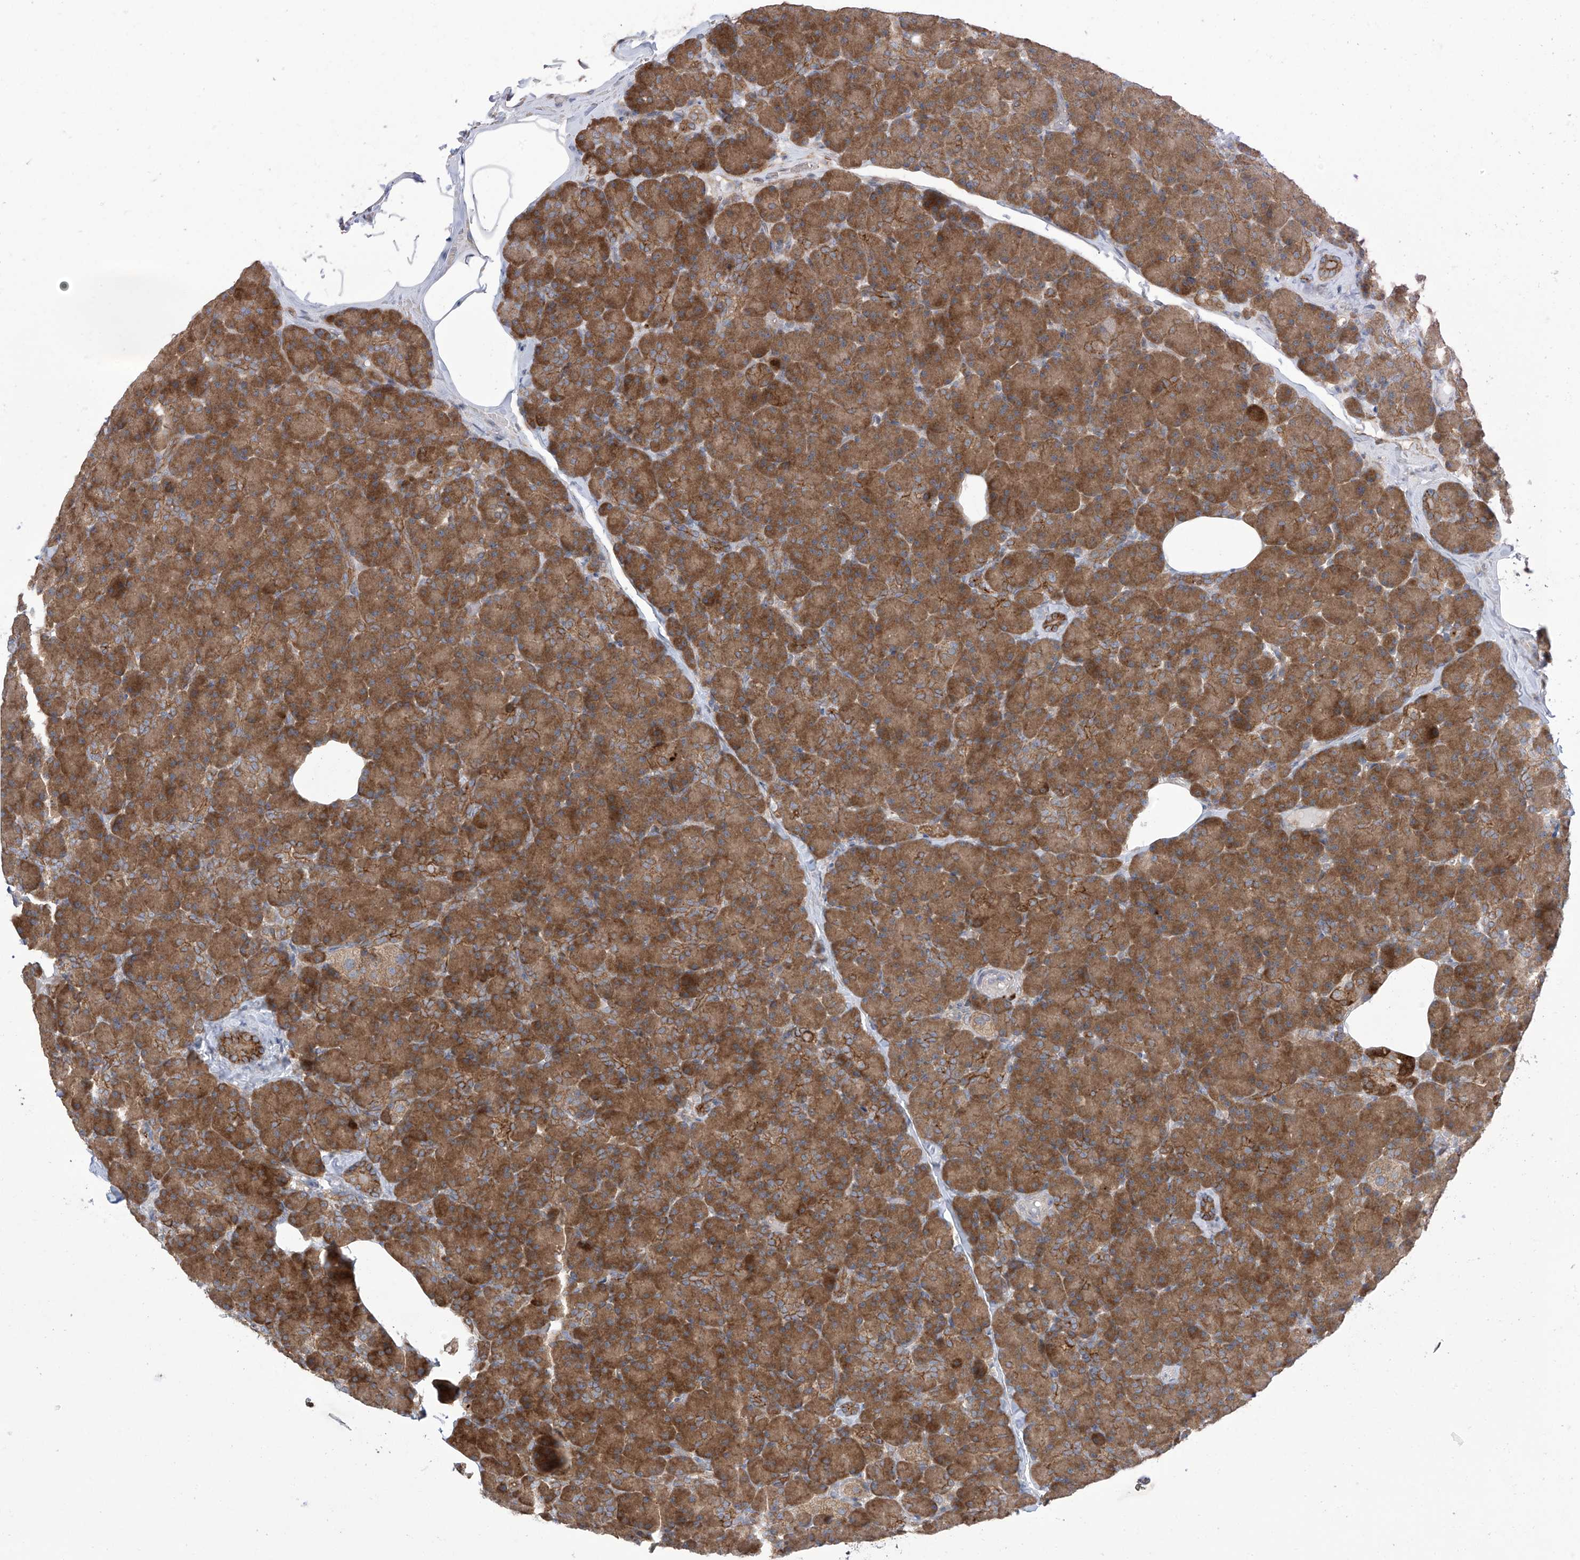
{"staining": {"intensity": "strong", "quantity": "25%-75%", "location": "cytoplasmic/membranous"}, "tissue": "pancreas", "cell_type": "Exocrine glandular cells", "image_type": "normal", "snomed": [{"axis": "morphology", "description": "Normal tissue, NOS"}, {"axis": "topography", "description": "Pancreas"}], "caption": "This is an image of IHC staining of benign pancreas, which shows strong staining in the cytoplasmic/membranous of exocrine glandular cells.", "gene": "KIAA1522", "patient": {"sex": "female", "age": 43}}